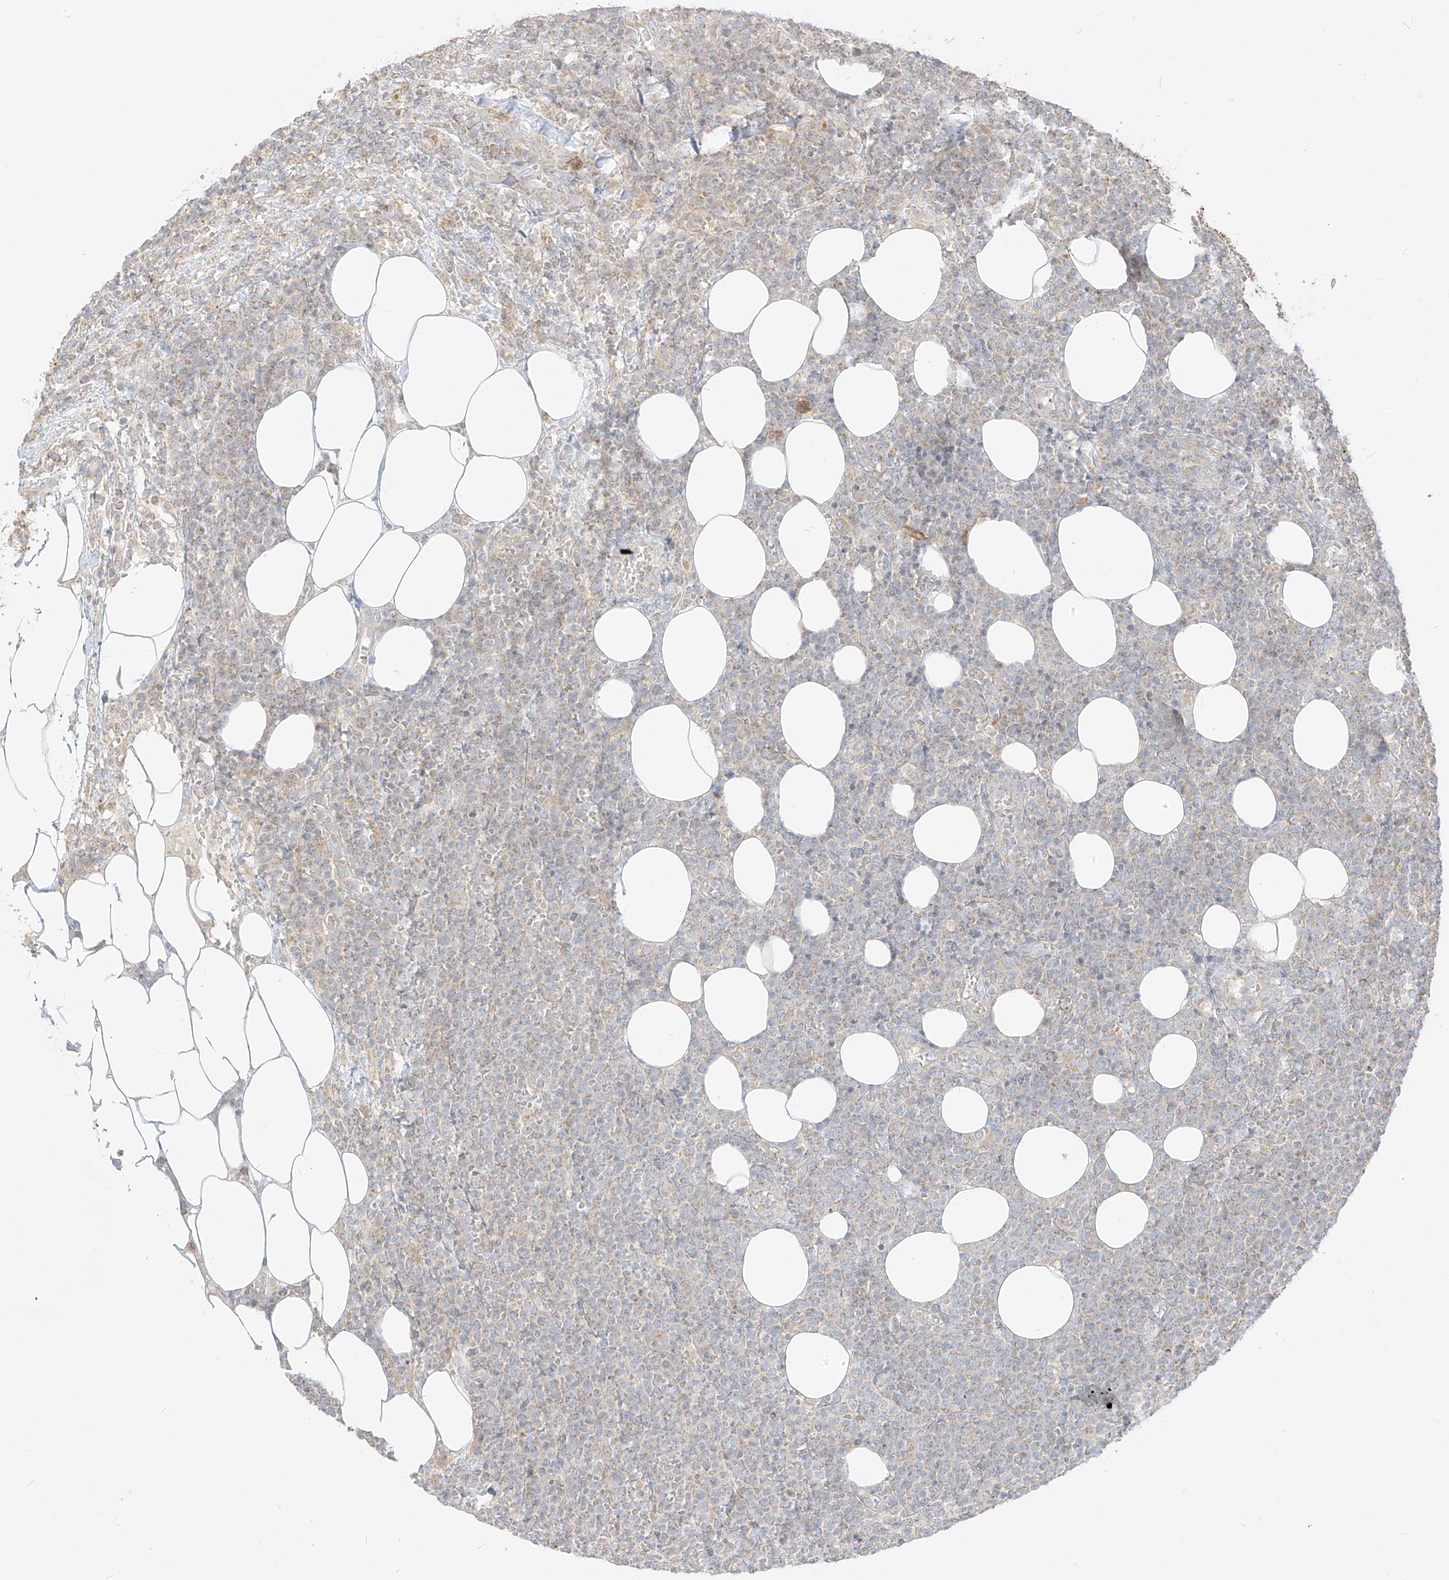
{"staining": {"intensity": "weak", "quantity": "25%-75%", "location": "cytoplasmic/membranous"}, "tissue": "lymphoma", "cell_type": "Tumor cells", "image_type": "cancer", "snomed": [{"axis": "morphology", "description": "Malignant lymphoma, non-Hodgkin's type, High grade"}, {"axis": "topography", "description": "Lymph node"}], "caption": "Protein analysis of malignant lymphoma, non-Hodgkin's type (high-grade) tissue displays weak cytoplasmic/membranous staining in about 25%-75% of tumor cells.", "gene": "ZIM3", "patient": {"sex": "male", "age": 61}}